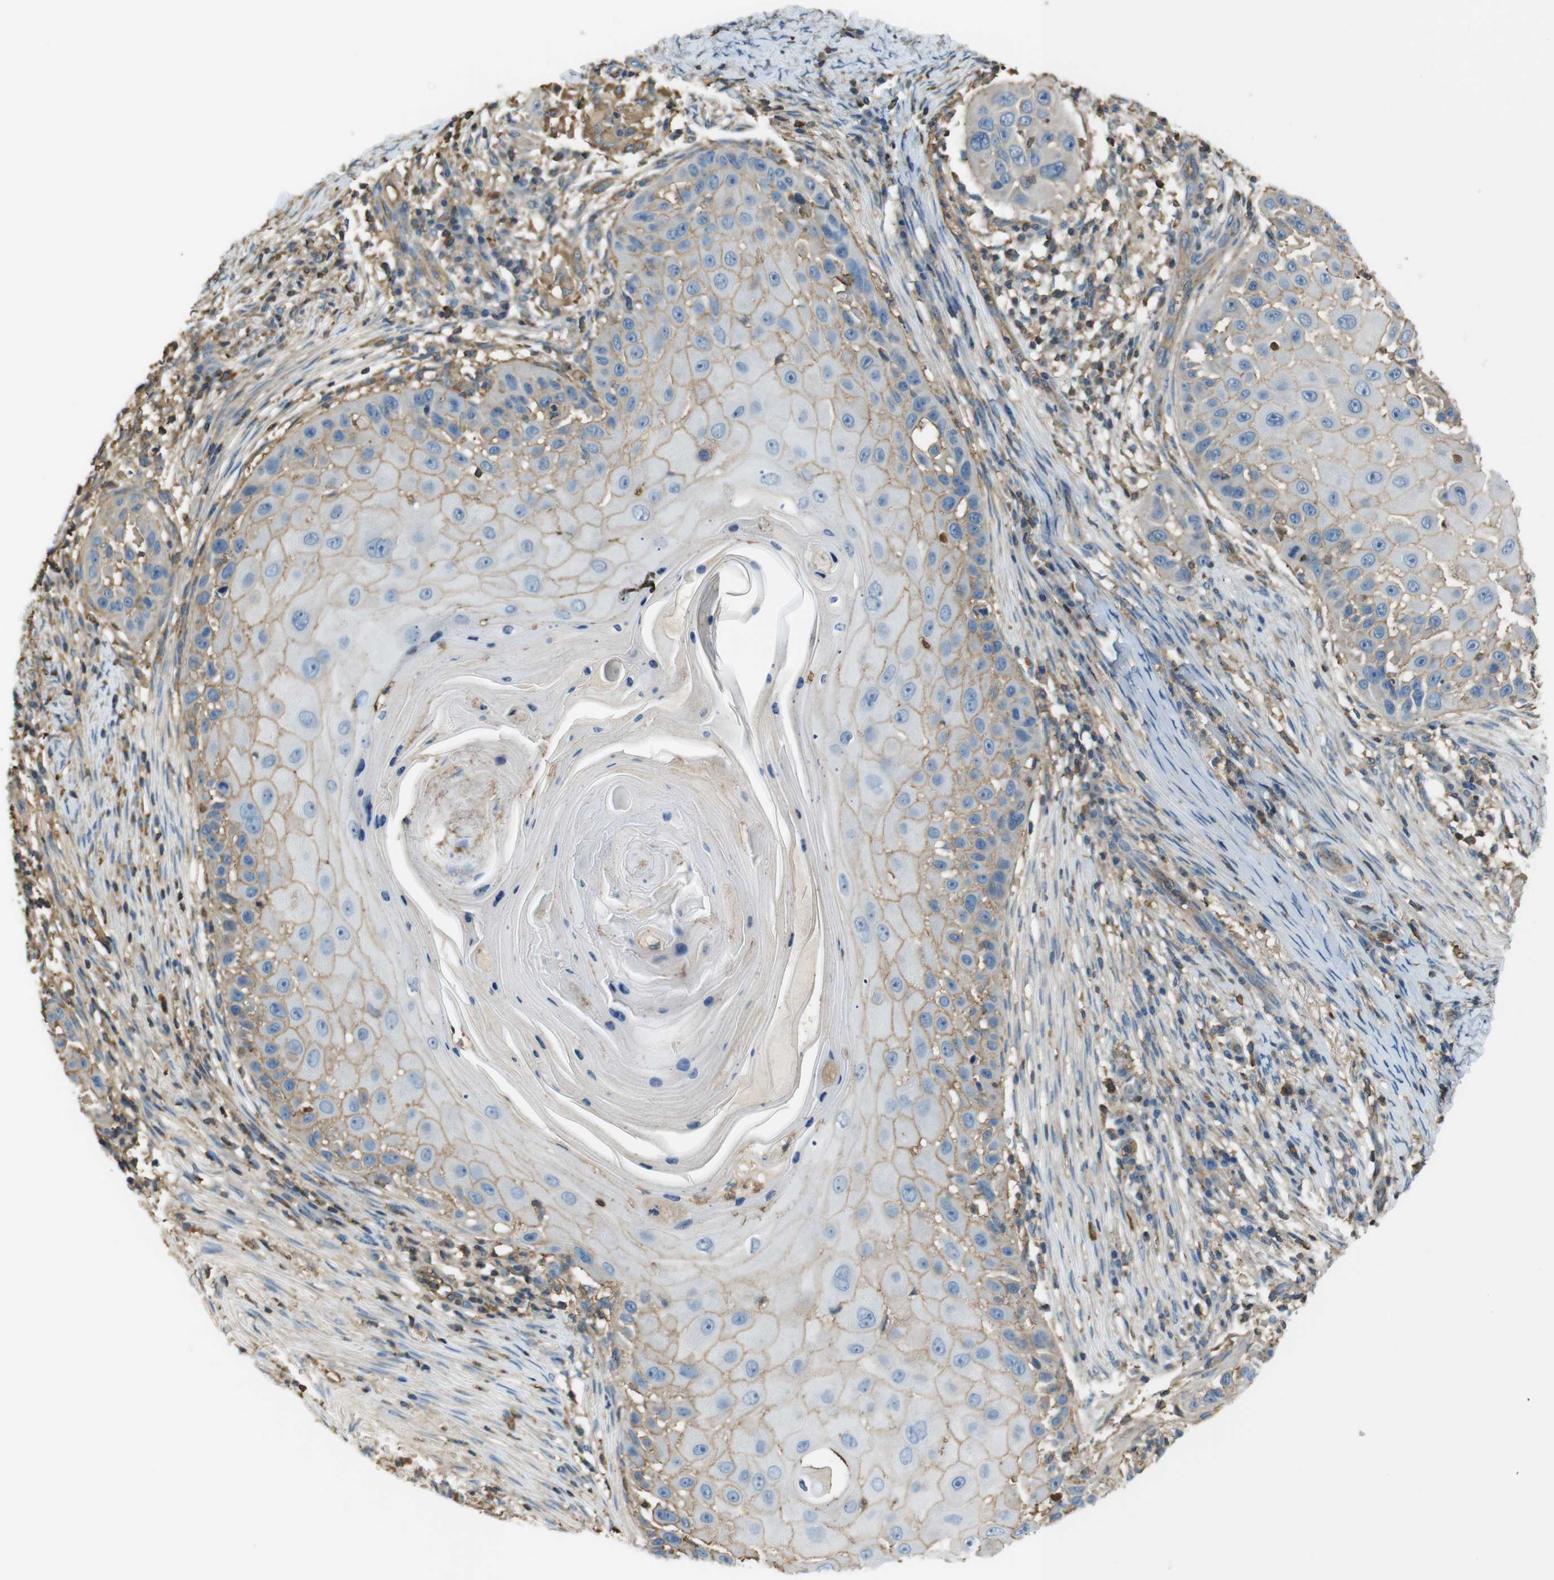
{"staining": {"intensity": "weak", "quantity": "25%-75%", "location": "cytoplasmic/membranous"}, "tissue": "skin cancer", "cell_type": "Tumor cells", "image_type": "cancer", "snomed": [{"axis": "morphology", "description": "Squamous cell carcinoma, NOS"}, {"axis": "topography", "description": "Skin"}], "caption": "Weak cytoplasmic/membranous staining for a protein is seen in approximately 25%-75% of tumor cells of skin squamous cell carcinoma using immunohistochemistry (IHC).", "gene": "FCAR", "patient": {"sex": "female", "age": 44}}